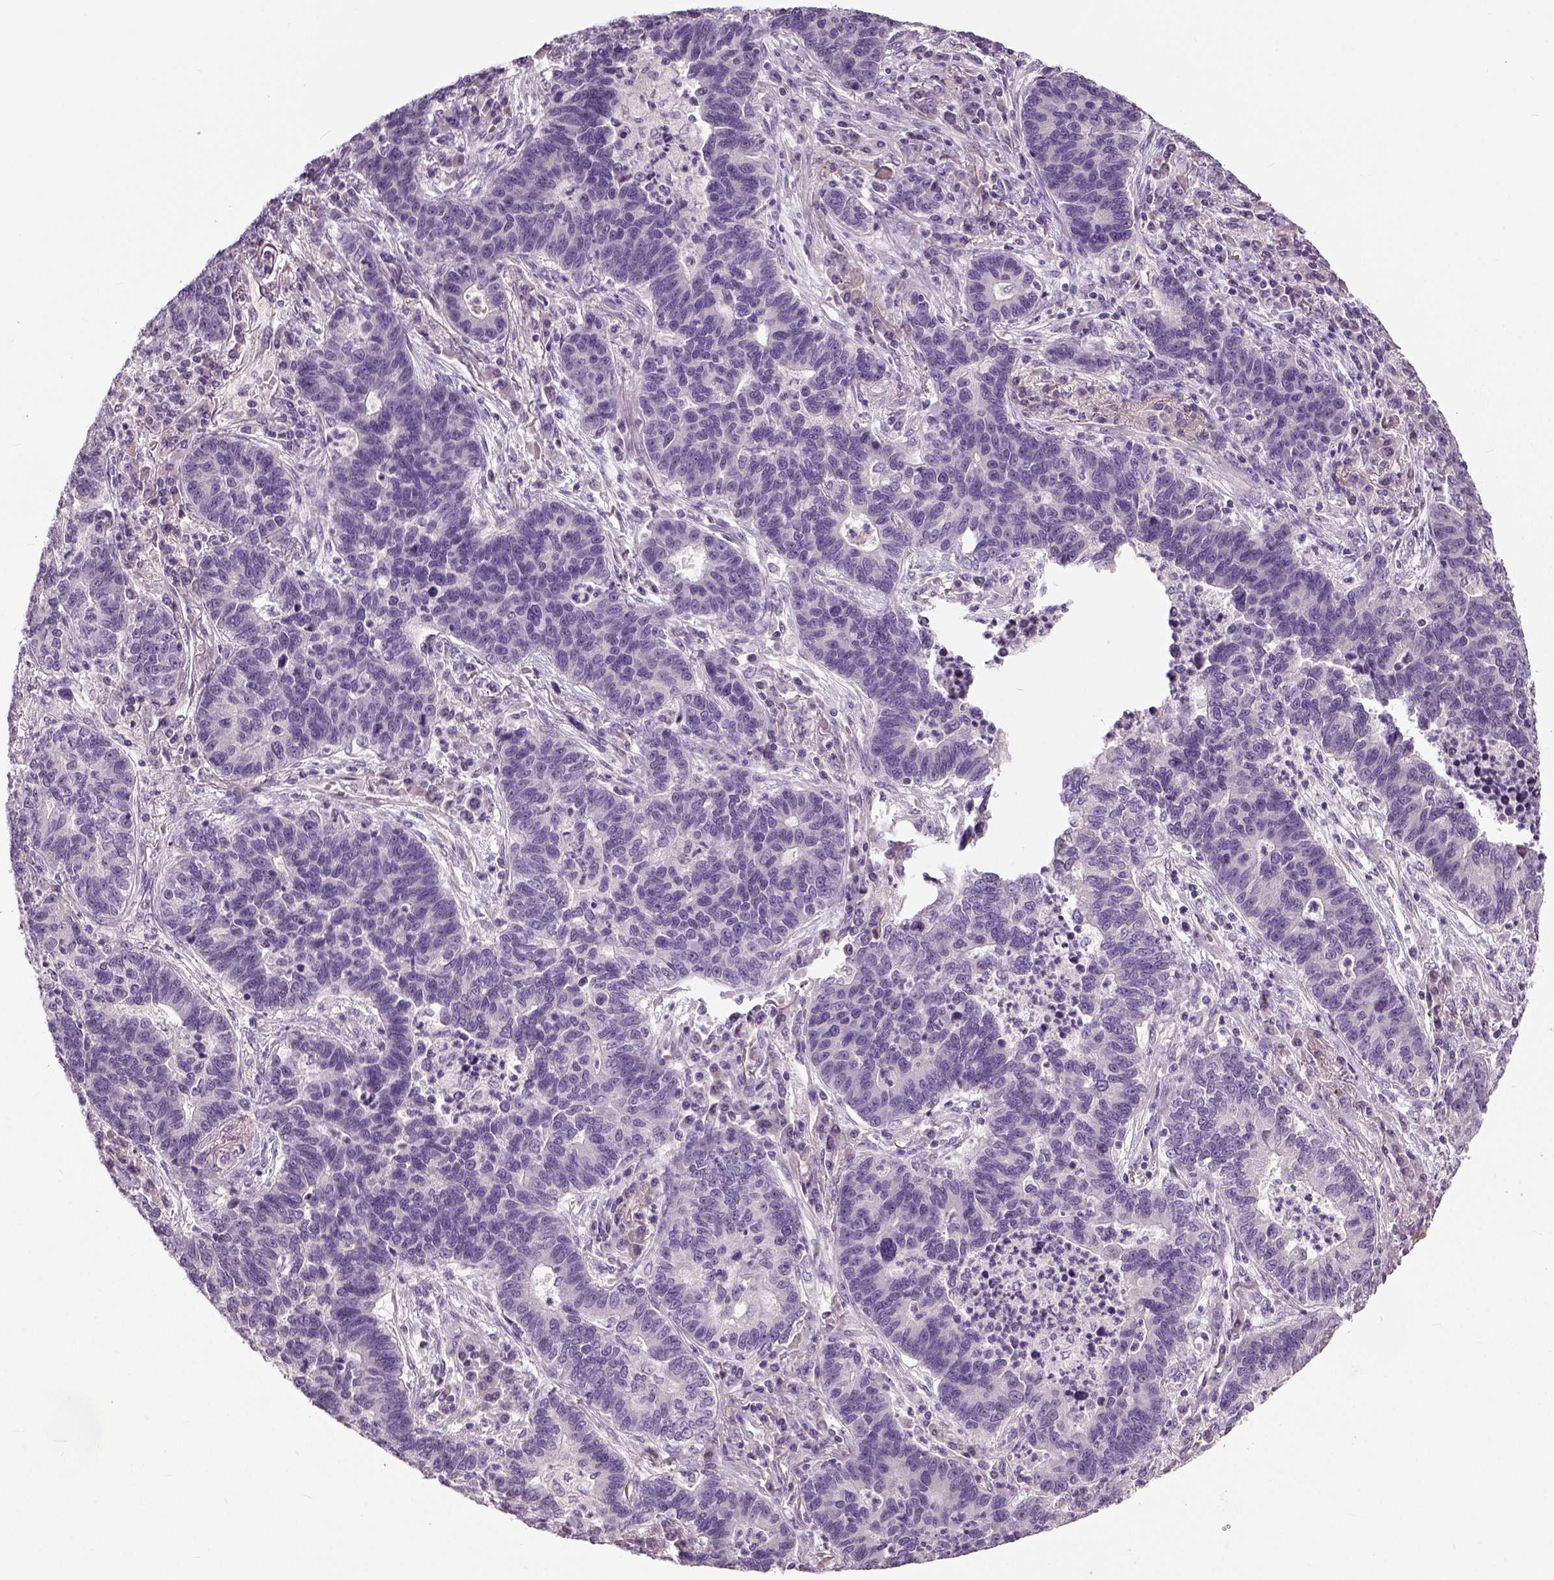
{"staining": {"intensity": "negative", "quantity": "none", "location": "none"}, "tissue": "lung cancer", "cell_type": "Tumor cells", "image_type": "cancer", "snomed": [{"axis": "morphology", "description": "Adenocarcinoma, NOS"}, {"axis": "topography", "description": "Lung"}], "caption": "The photomicrograph shows no significant expression in tumor cells of lung adenocarcinoma.", "gene": "NECAB1", "patient": {"sex": "female", "age": 57}}